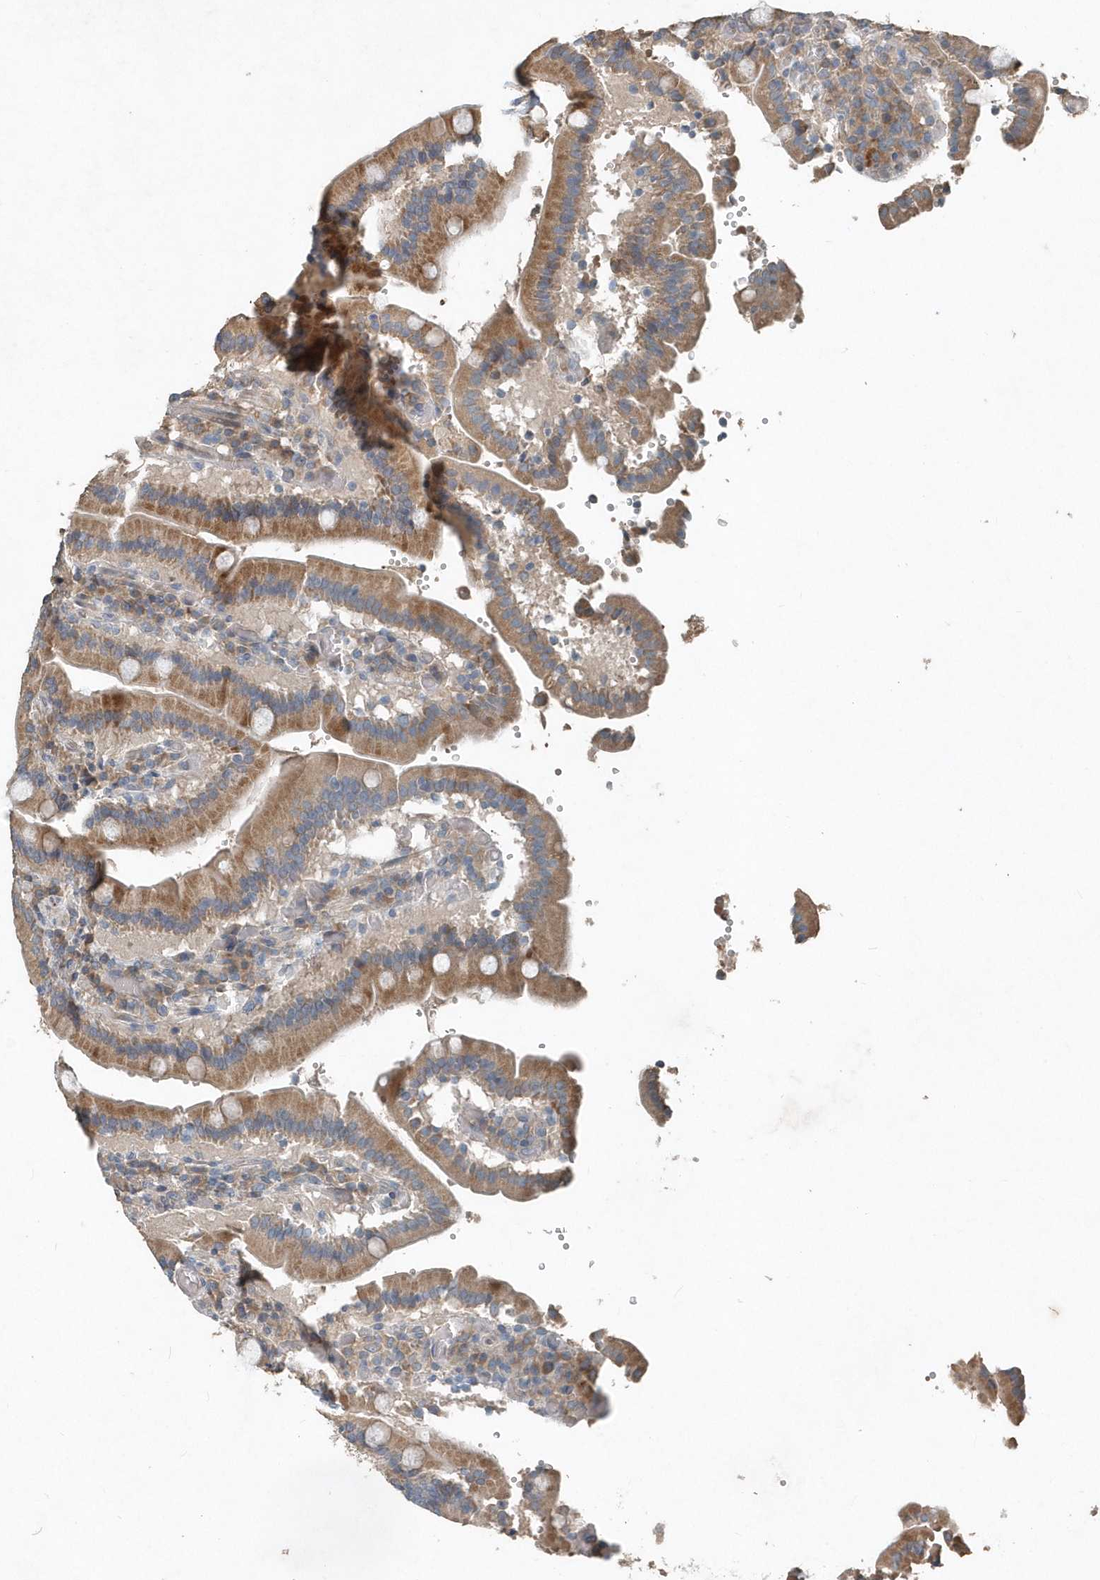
{"staining": {"intensity": "moderate", "quantity": ">75%", "location": "cytoplasmic/membranous"}, "tissue": "duodenum", "cell_type": "Glandular cells", "image_type": "normal", "snomed": [{"axis": "morphology", "description": "Normal tissue, NOS"}, {"axis": "topography", "description": "Duodenum"}], "caption": "A brown stain shows moderate cytoplasmic/membranous expression of a protein in glandular cells of benign human duodenum.", "gene": "SCFD2", "patient": {"sex": "female", "age": 62}}